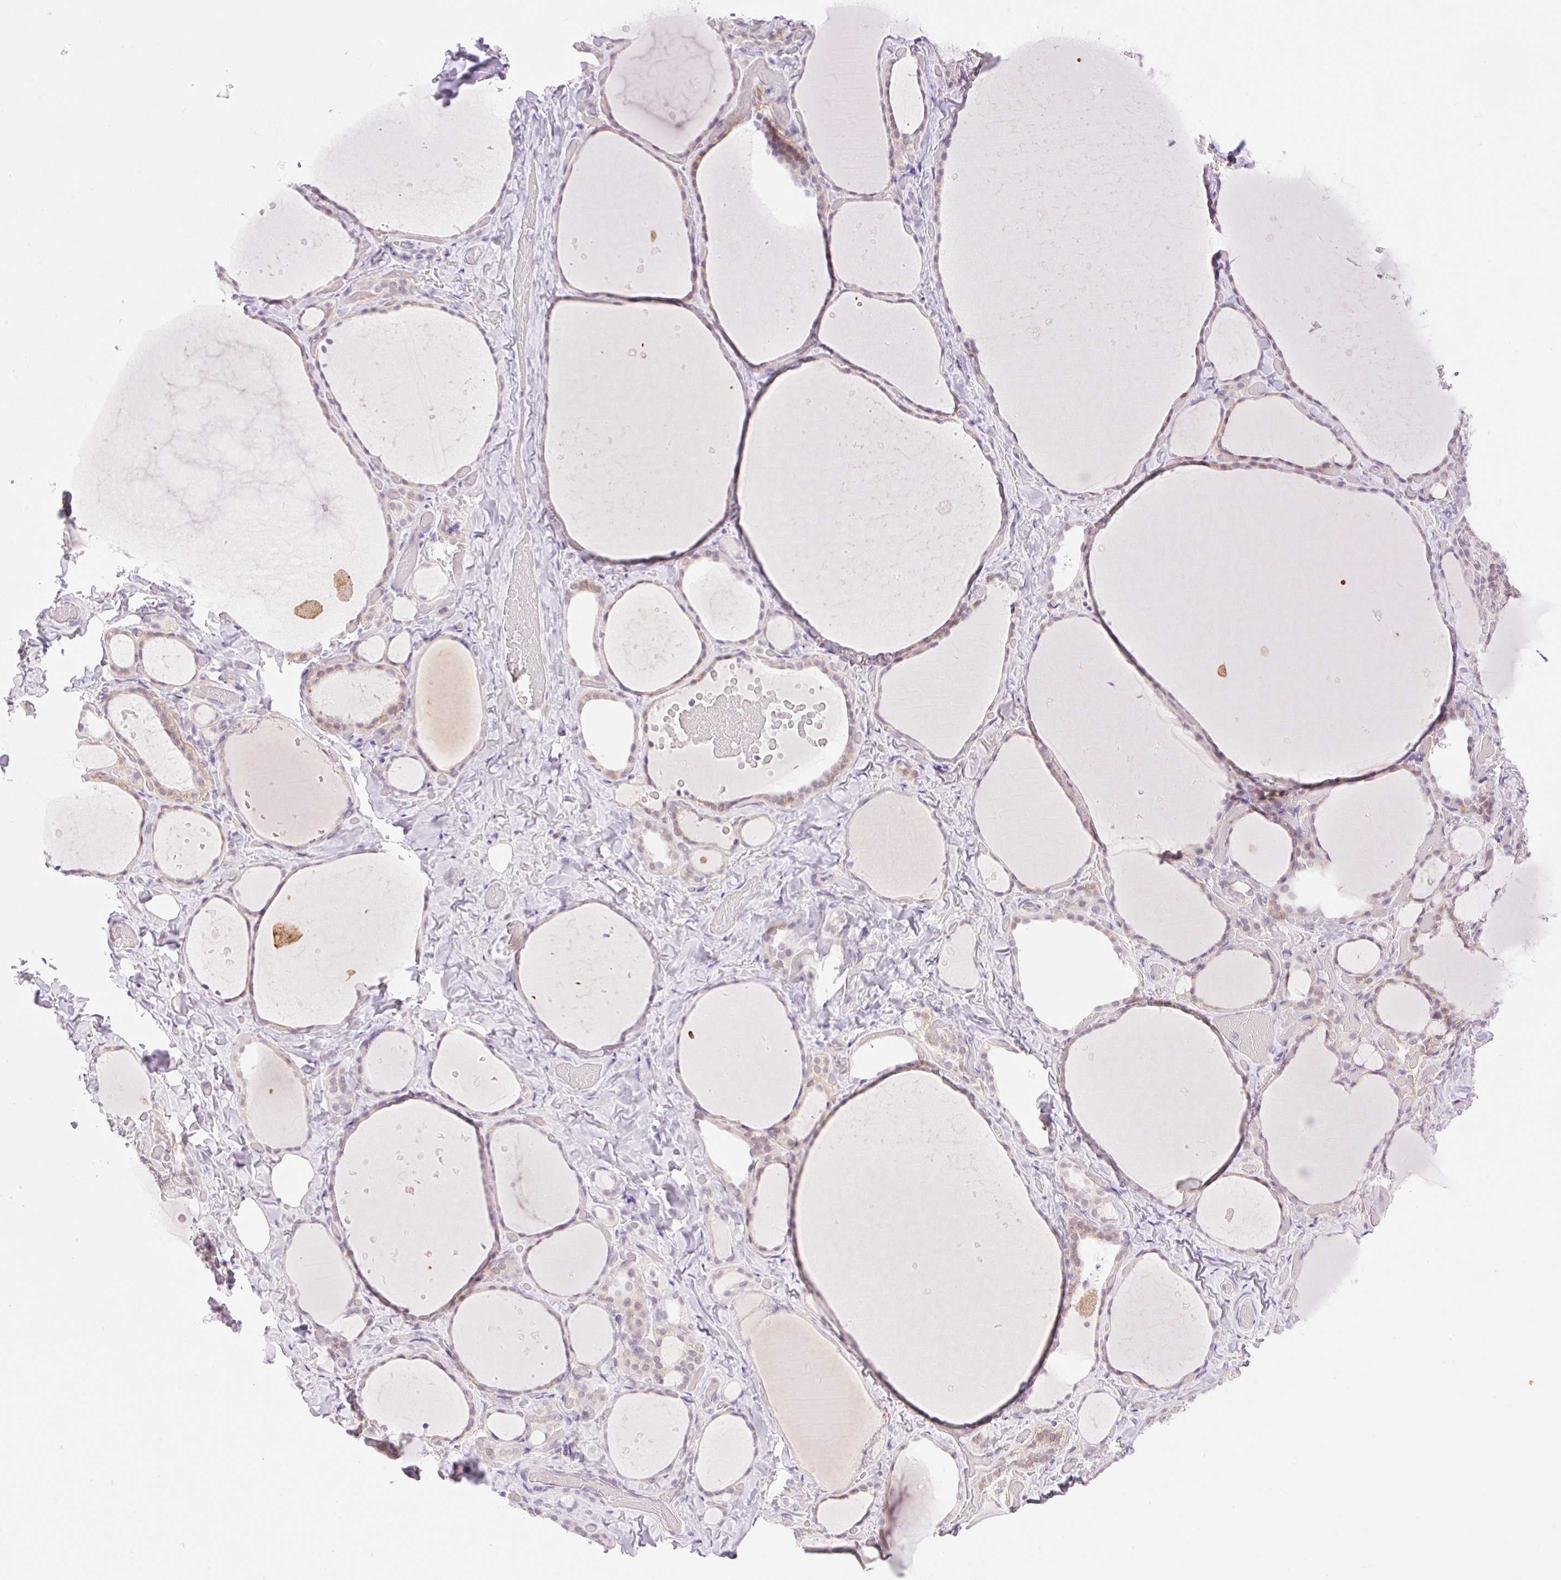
{"staining": {"intensity": "weak", "quantity": "25%-75%", "location": "nuclear"}, "tissue": "thyroid gland", "cell_type": "Glandular cells", "image_type": "normal", "snomed": [{"axis": "morphology", "description": "Normal tissue, NOS"}, {"axis": "topography", "description": "Thyroid gland"}], "caption": "Thyroid gland stained with a brown dye demonstrates weak nuclear positive expression in approximately 25%-75% of glandular cells.", "gene": "PALM3", "patient": {"sex": "female", "age": 36}}